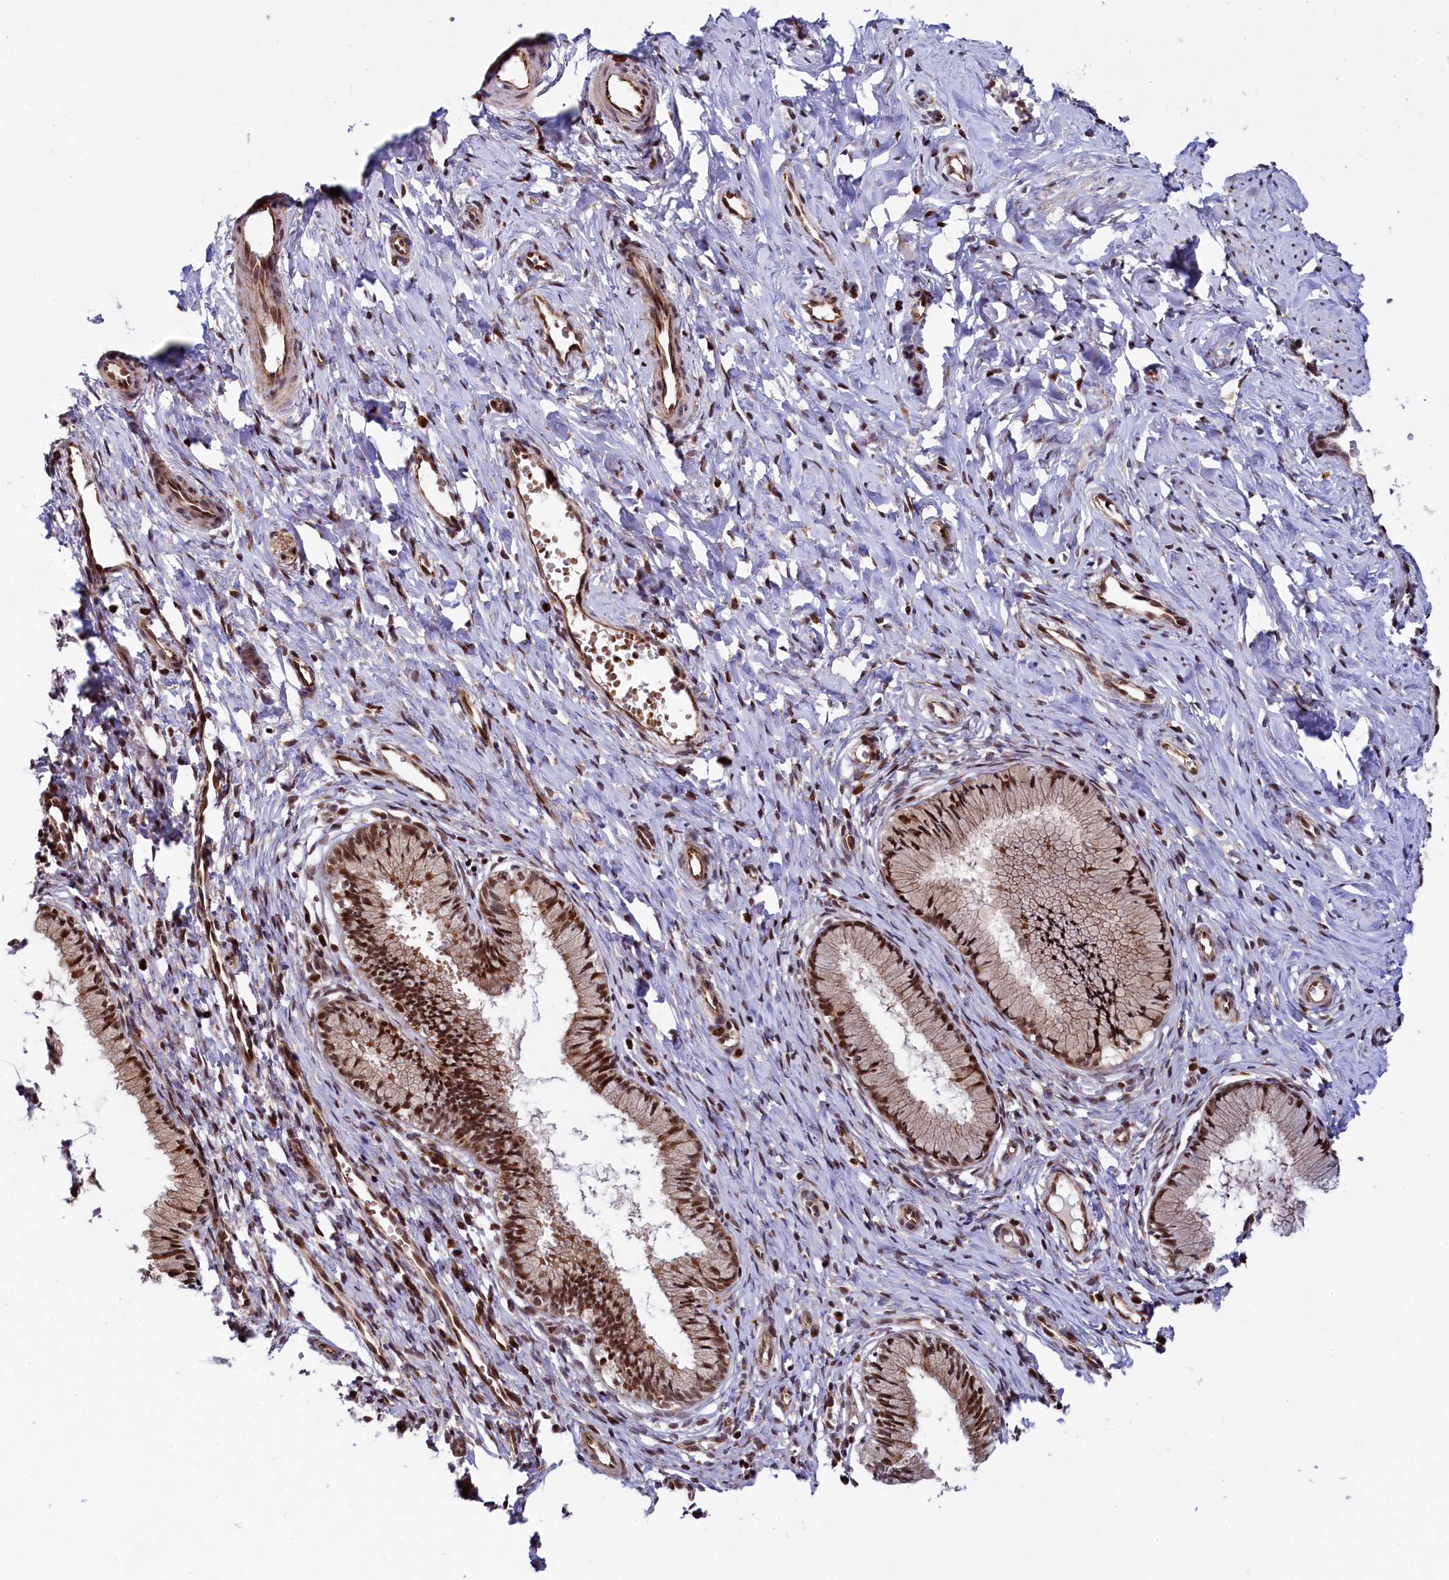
{"staining": {"intensity": "strong", "quantity": ">75%", "location": "nuclear"}, "tissue": "cervix", "cell_type": "Glandular cells", "image_type": "normal", "snomed": [{"axis": "morphology", "description": "Normal tissue, NOS"}, {"axis": "topography", "description": "Cervix"}], "caption": "Brown immunohistochemical staining in benign human cervix exhibits strong nuclear positivity in about >75% of glandular cells.", "gene": "LEO1", "patient": {"sex": "female", "age": 27}}